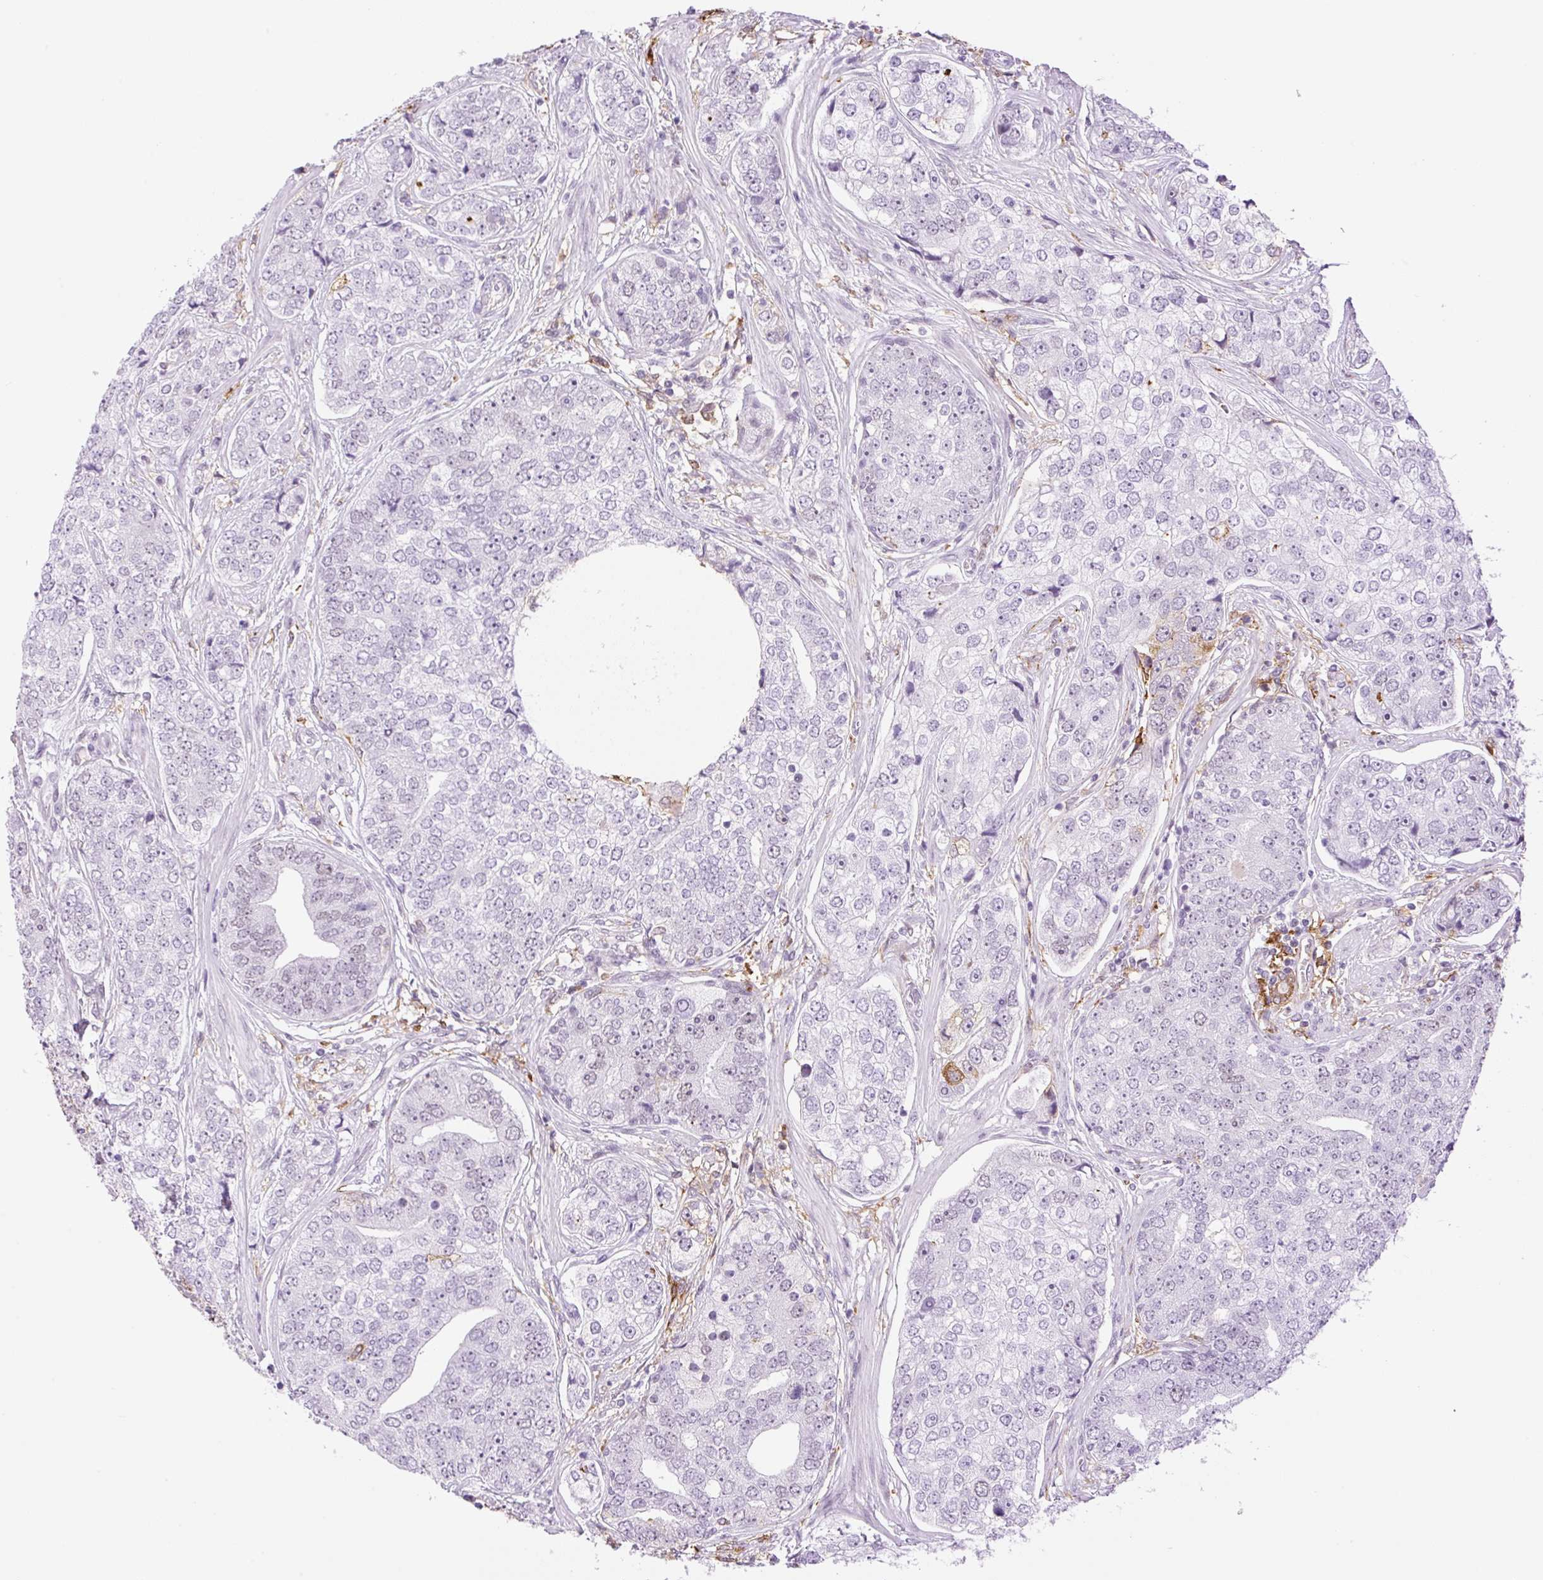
{"staining": {"intensity": "negative", "quantity": "none", "location": "none"}, "tissue": "prostate cancer", "cell_type": "Tumor cells", "image_type": "cancer", "snomed": [{"axis": "morphology", "description": "Adenocarcinoma, High grade"}, {"axis": "topography", "description": "Prostate"}], "caption": "This is an IHC histopathology image of prostate cancer. There is no positivity in tumor cells.", "gene": "PALM3", "patient": {"sex": "male", "age": 60}}